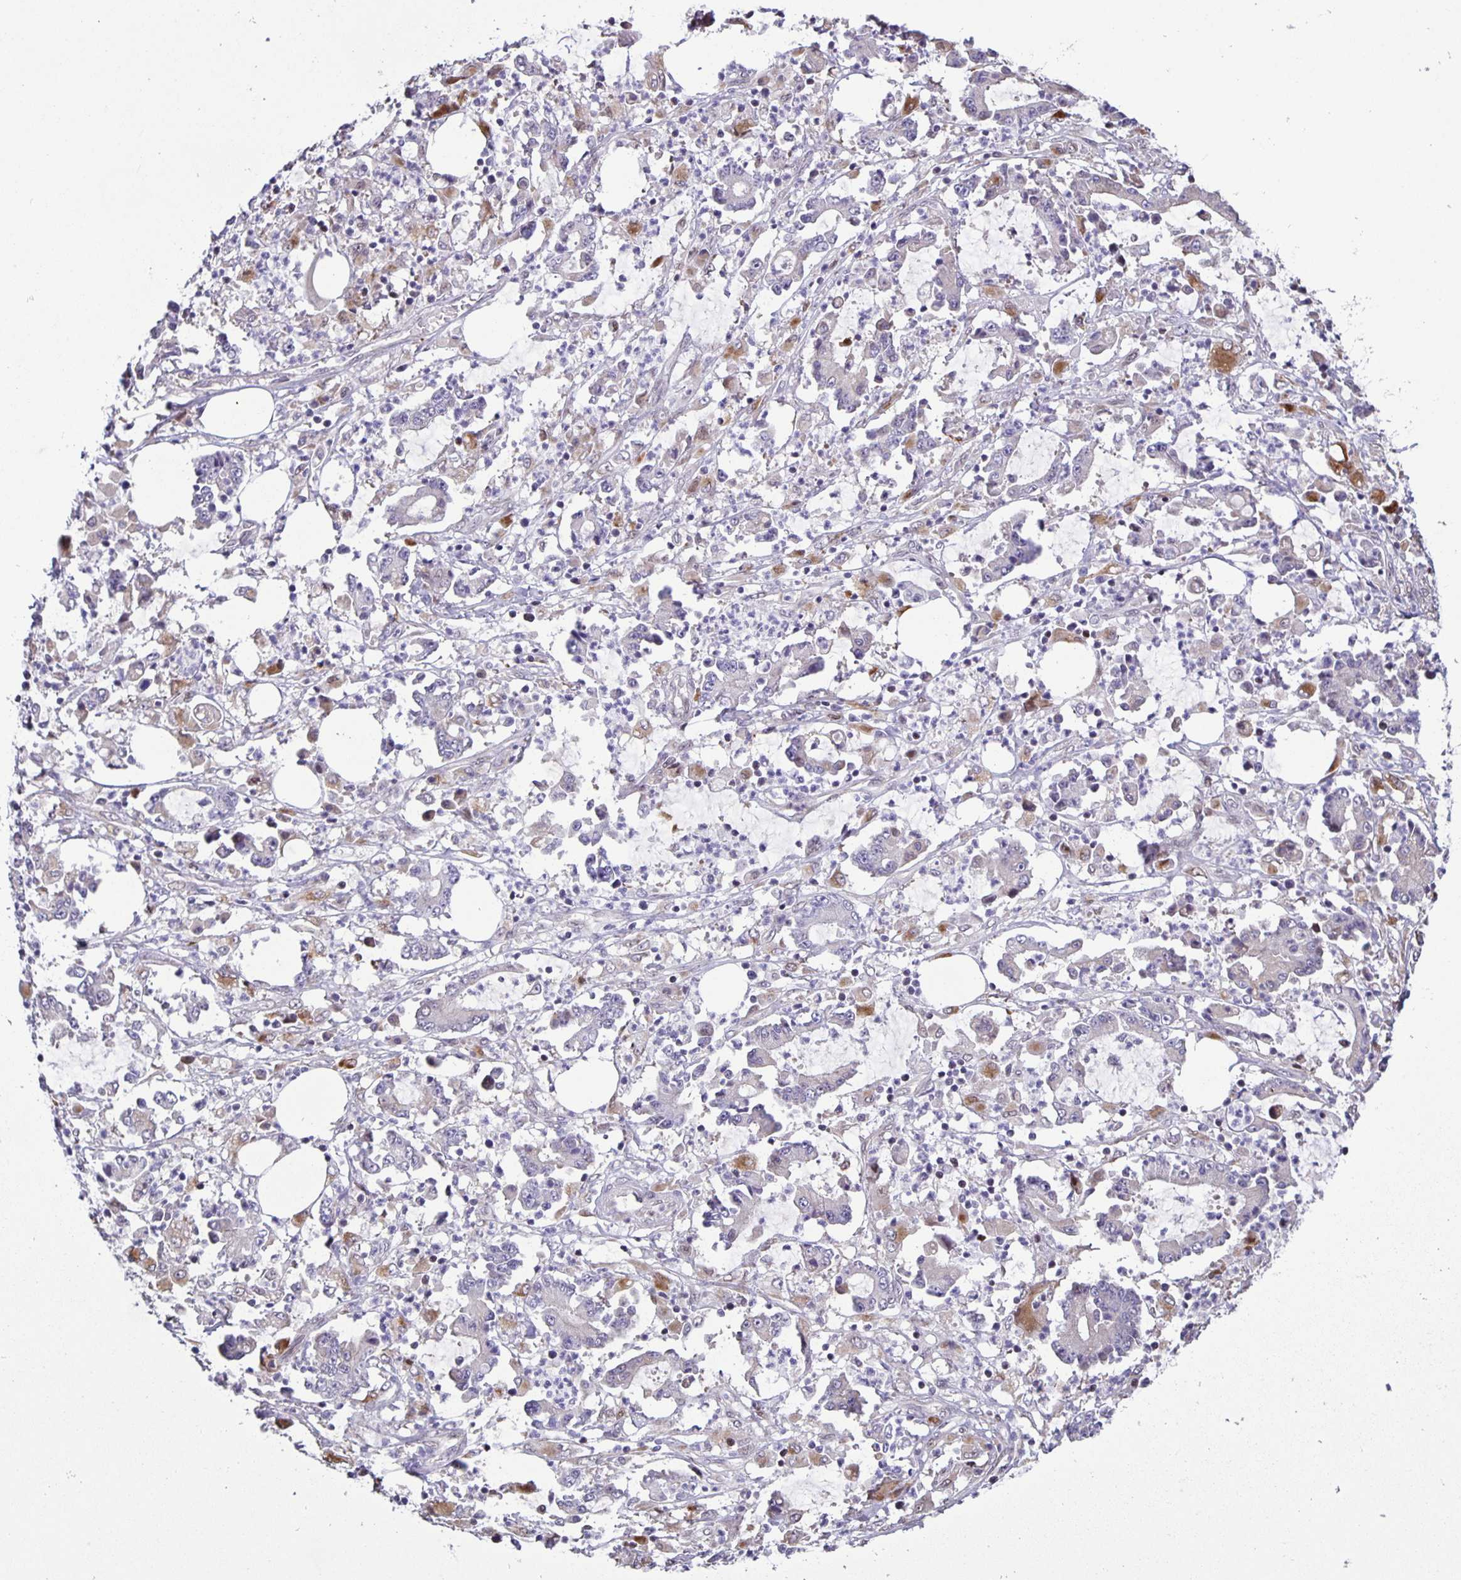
{"staining": {"intensity": "negative", "quantity": "none", "location": "none"}, "tissue": "stomach cancer", "cell_type": "Tumor cells", "image_type": "cancer", "snomed": [{"axis": "morphology", "description": "Adenocarcinoma, NOS"}, {"axis": "topography", "description": "Stomach, upper"}], "caption": "A high-resolution photomicrograph shows immunohistochemistry staining of adenocarcinoma (stomach), which reveals no significant positivity in tumor cells.", "gene": "MAPK12", "patient": {"sex": "male", "age": 68}}